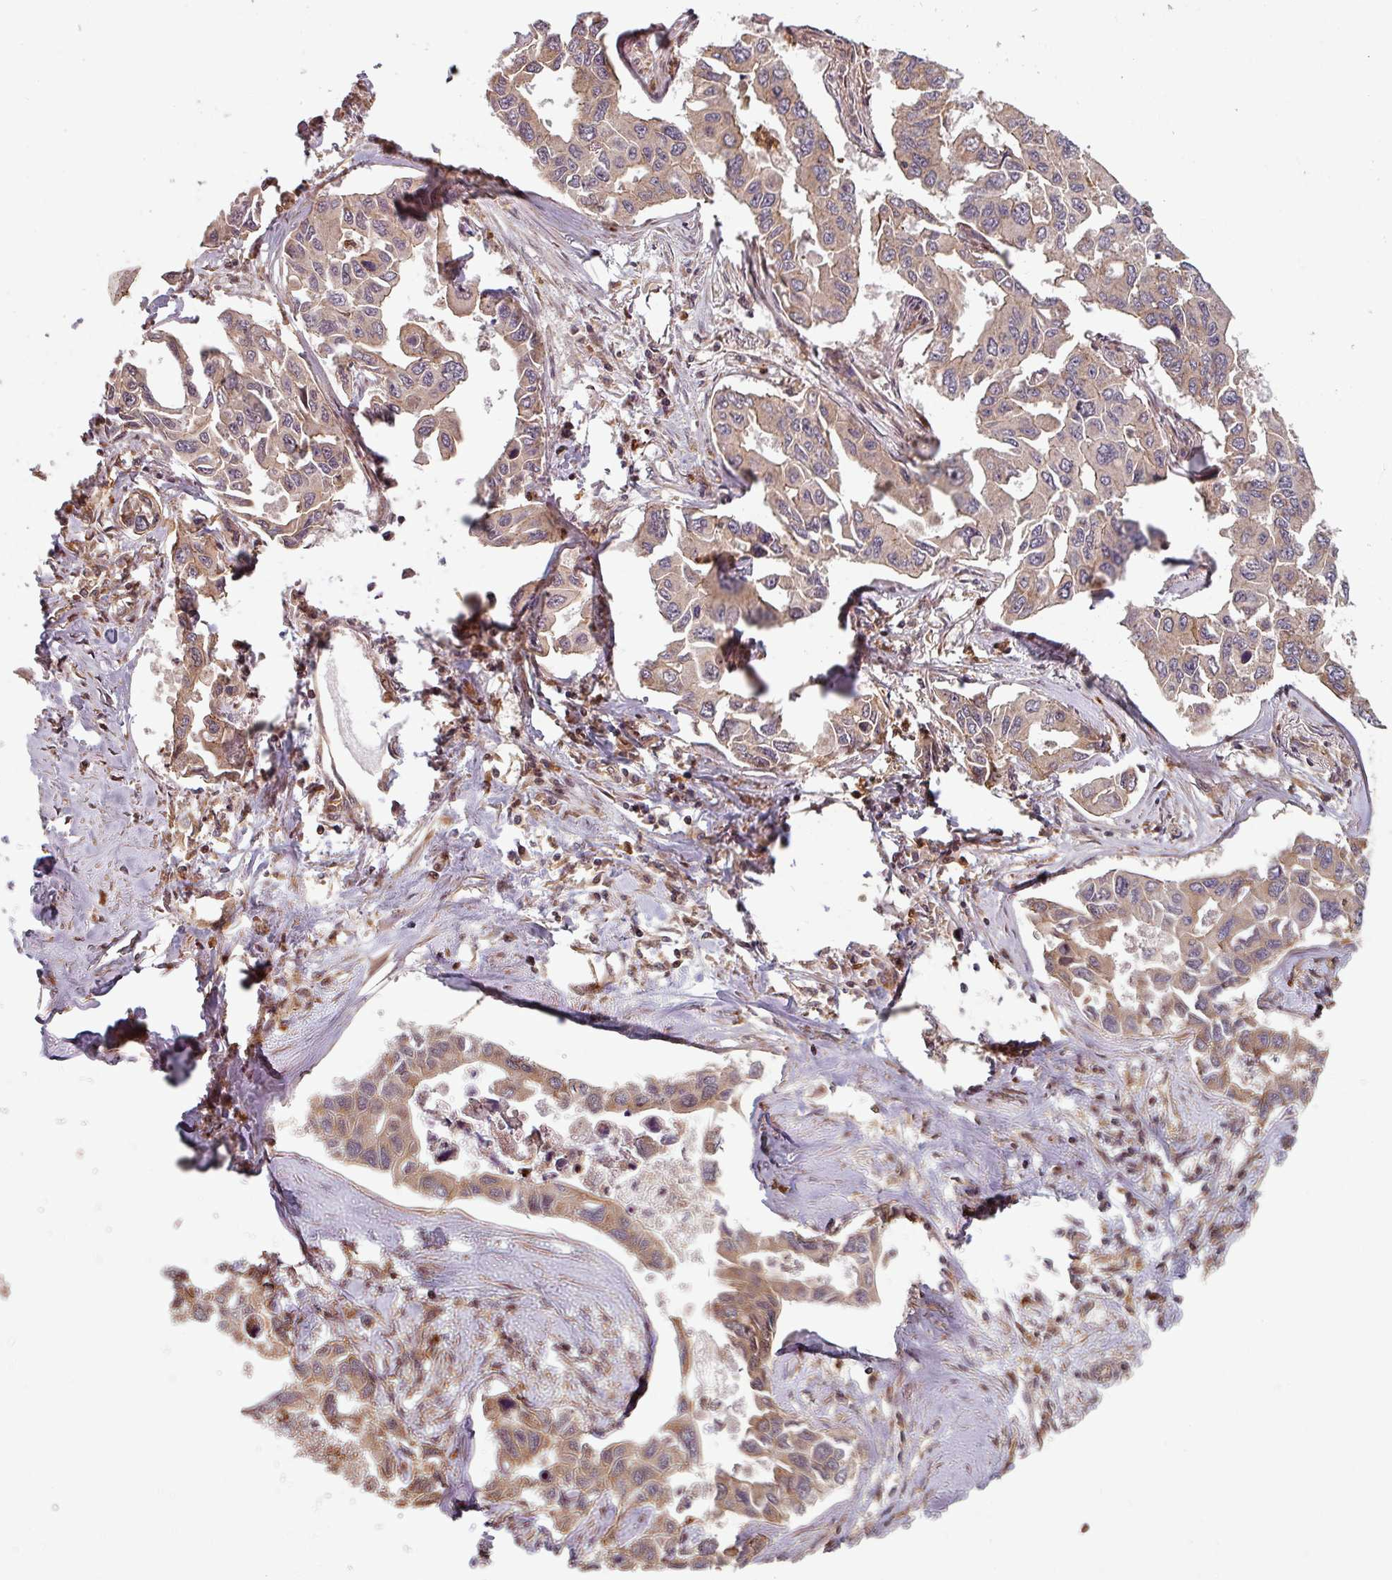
{"staining": {"intensity": "moderate", "quantity": ">75%", "location": "cytoplasmic/membranous"}, "tissue": "lung cancer", "cell_type": "Tumor cells", "image_type": "cancer", "snomed": [{"axis": "morphology", "description": "Adenocarcinoma, NOS"}, {"axis": "topography", "description": "Lung"}], "caption": "Immunohistochemistry (IHC) of human lung adenocarcinoma exhibits medium levels of moderate cytoplasmic/membranous positivity in approximately >75% of tumor cells.", "gene": "EID1", "patient": {"sex": "male", "age": 64}}